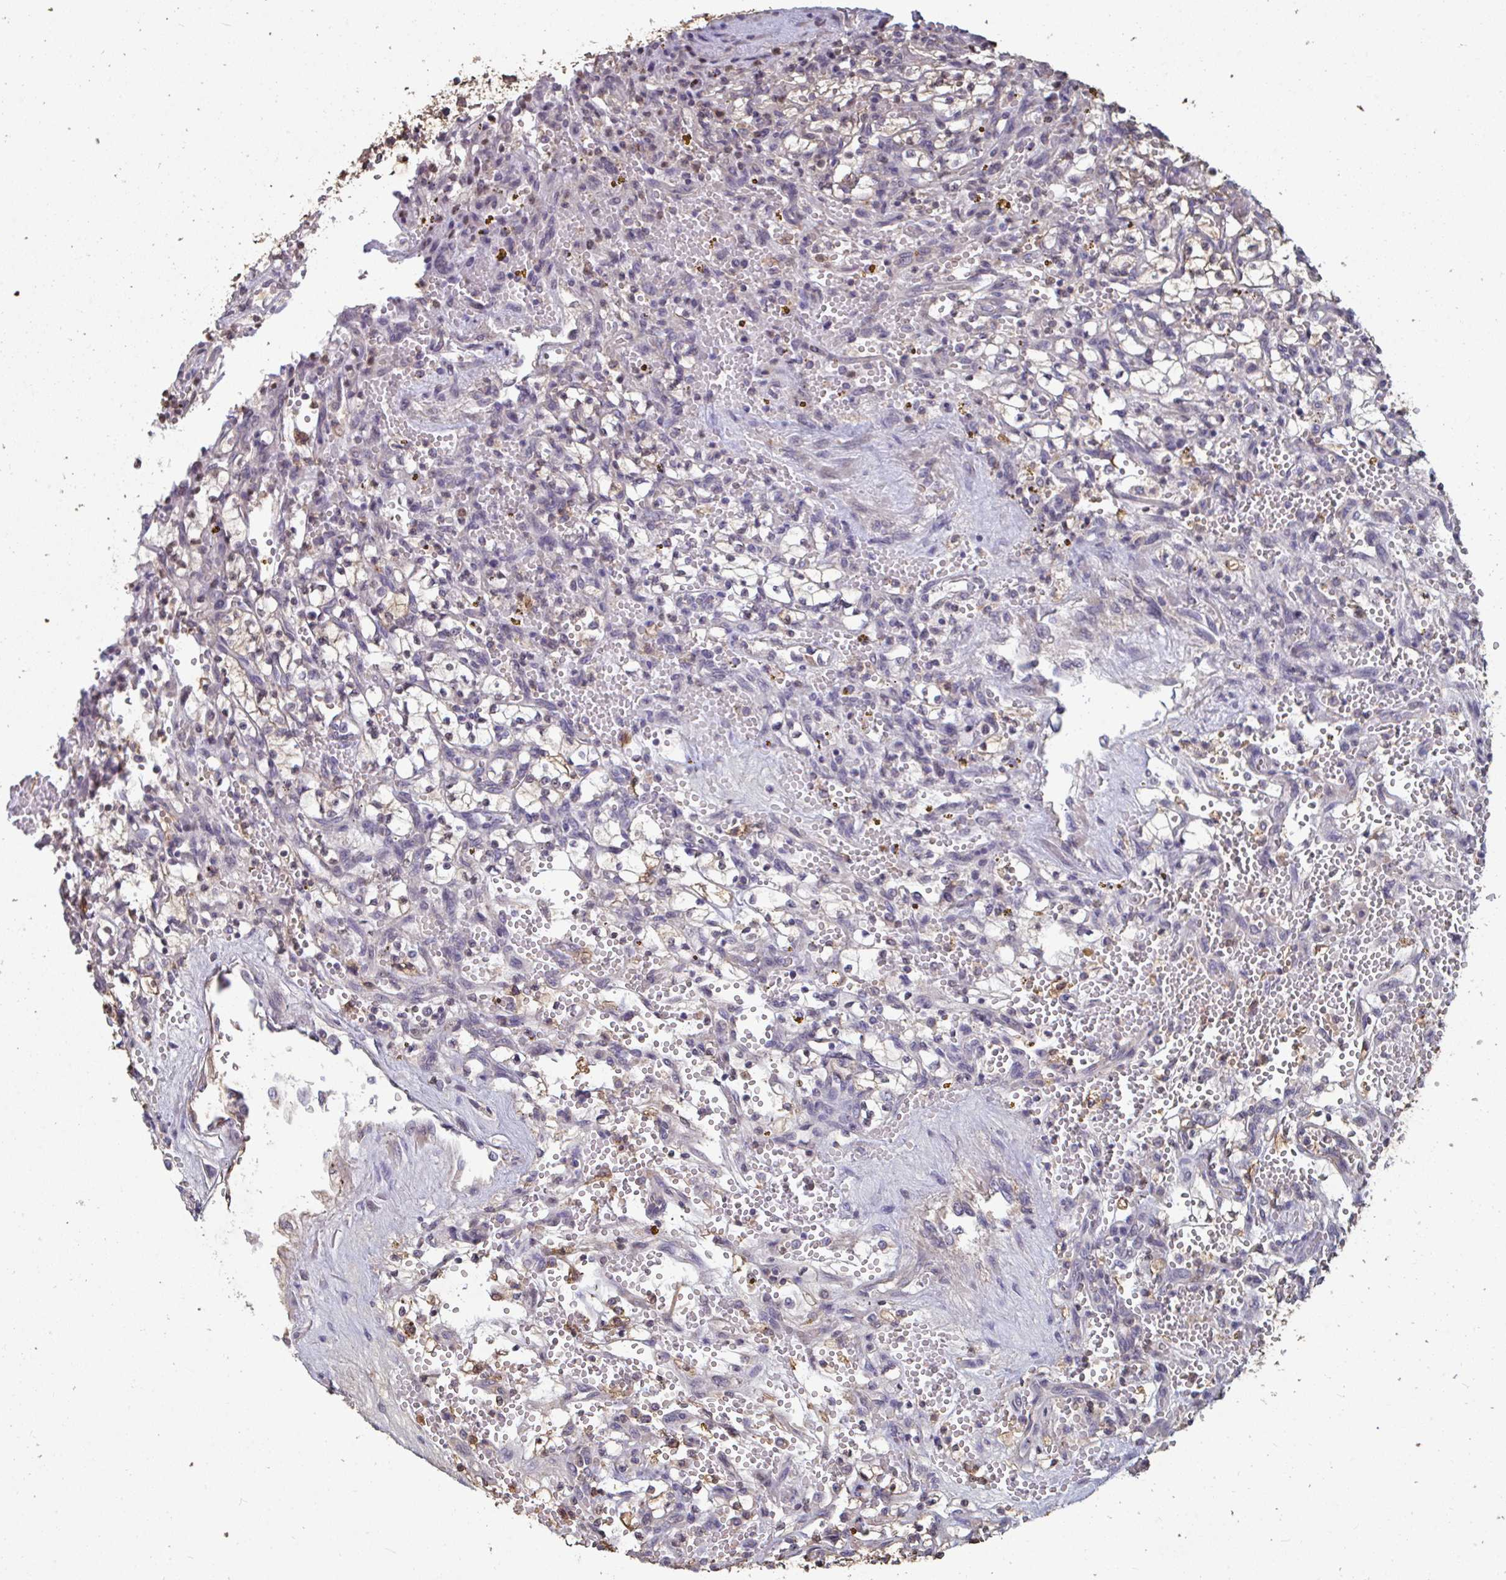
{"staining": {"intensity": "moderate", "quantity": "<25%", "location": "cytoplasmic/membranous"}, "tissue": "renal cancer", "cell_type": "Tumor cells", "image_type": "cancer", "snomed": [{"axis": "morphology", "description": "Adenocarcinoma, NOS"}, {"axis": "topography", "description": "Kidney"}], "caption": "Protein staining by immunohistochemistry exhibits moderate cytoplasmic/membranous staining in approximately <25% of tumor cells in renal adenocarcinoma.", "gene": "TTC9C", "patient": {"sex": "female", "age": 64}}